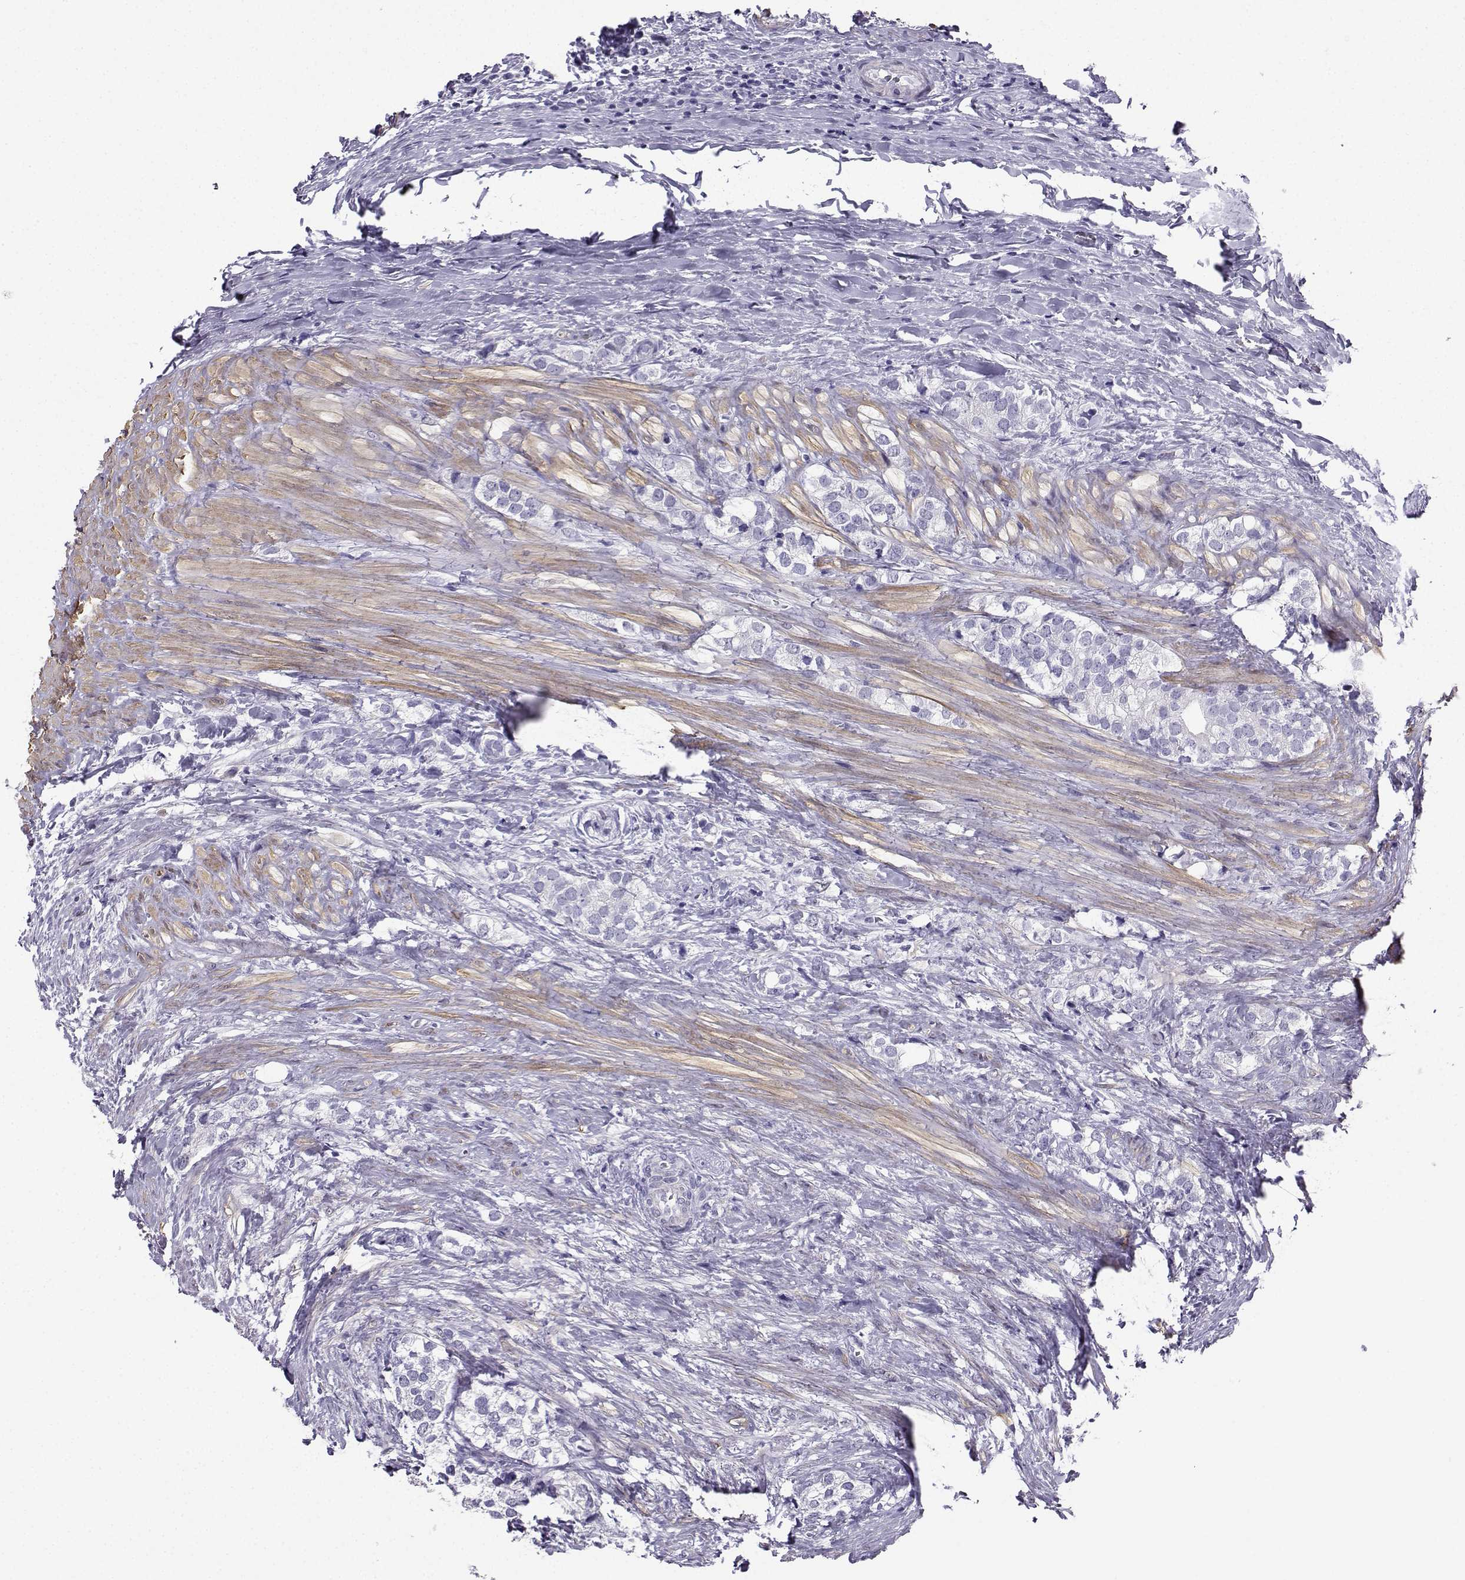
{"staining": {"intensity": "negative", "quantity": "none", "location": "none"}, "tissue": "prostate cancer", "cell_type": "Tumor cells", "image_type": "cancer", "snomed": [{"axis": "morphology", "description": "Adenocarcinoma, NOS"}, {"axis": "topography", "description": "Prostate and seminal vesicle, NOS"}], "caption": "Tumor cells are negative for brown protein staining in prostate cancer.", "gene": "KIF17", "patient": {"sex": "male", "age": 63}}